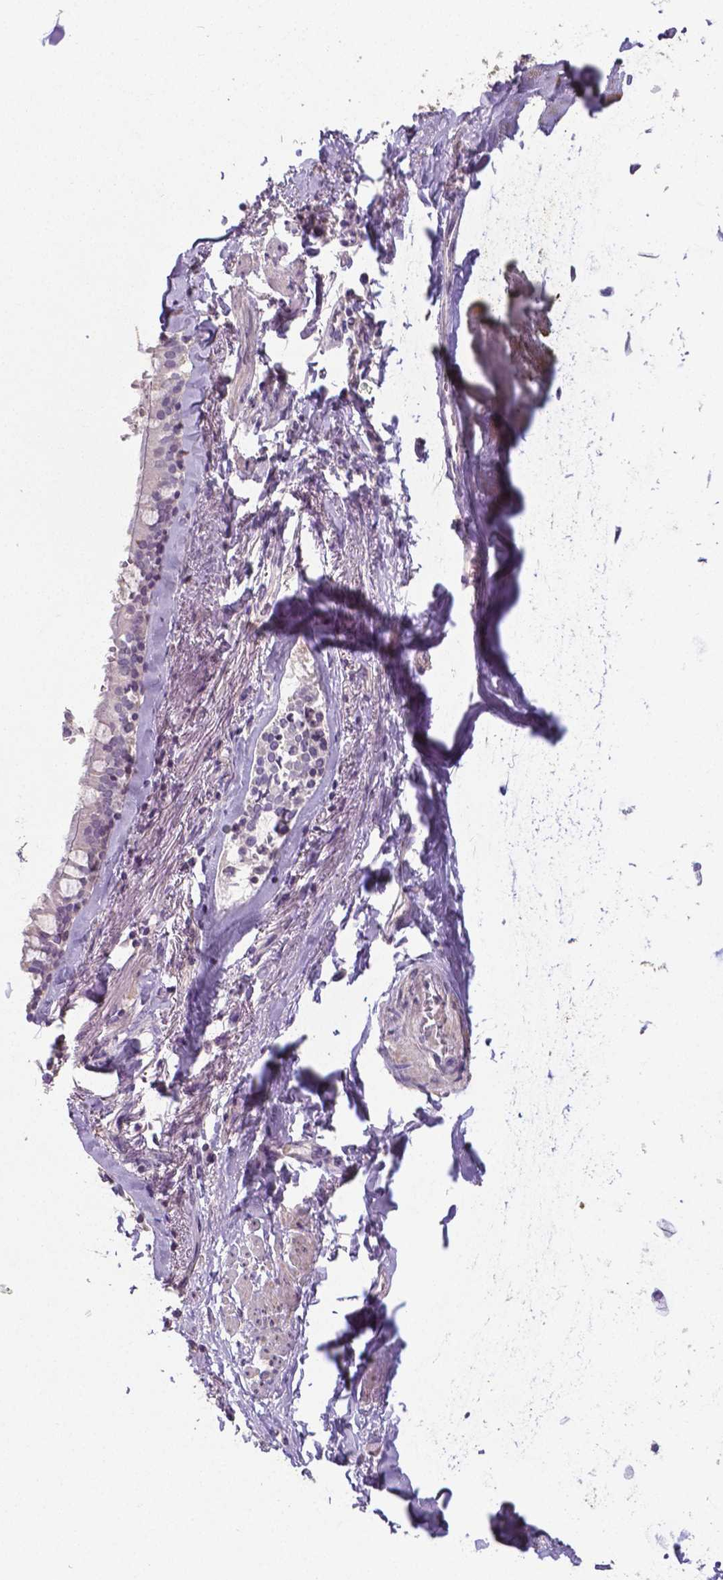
{"staining": {"intensity": "negative", "quantity": "none", "location": "none"}, "tissue": "adipose tissue", "cell_type": "Adipocytes", "image_type": "normal", "snomed": [{"axis": "morphology", "description": "Normal tissue, NOS"}, {"axis": "topography", "description": "Cartilage tissue"}, {"axis": "topography", "description": "Bronchus"}, {"axis": "topography", "description": "Peripheral nerve tissue"}], "caption": "Photomicrograph shows no significant protein staining in adipocytes of normal adipose tissue.", "gene": "CRMP1", "patient": {"sex": "male", "age": 67}}